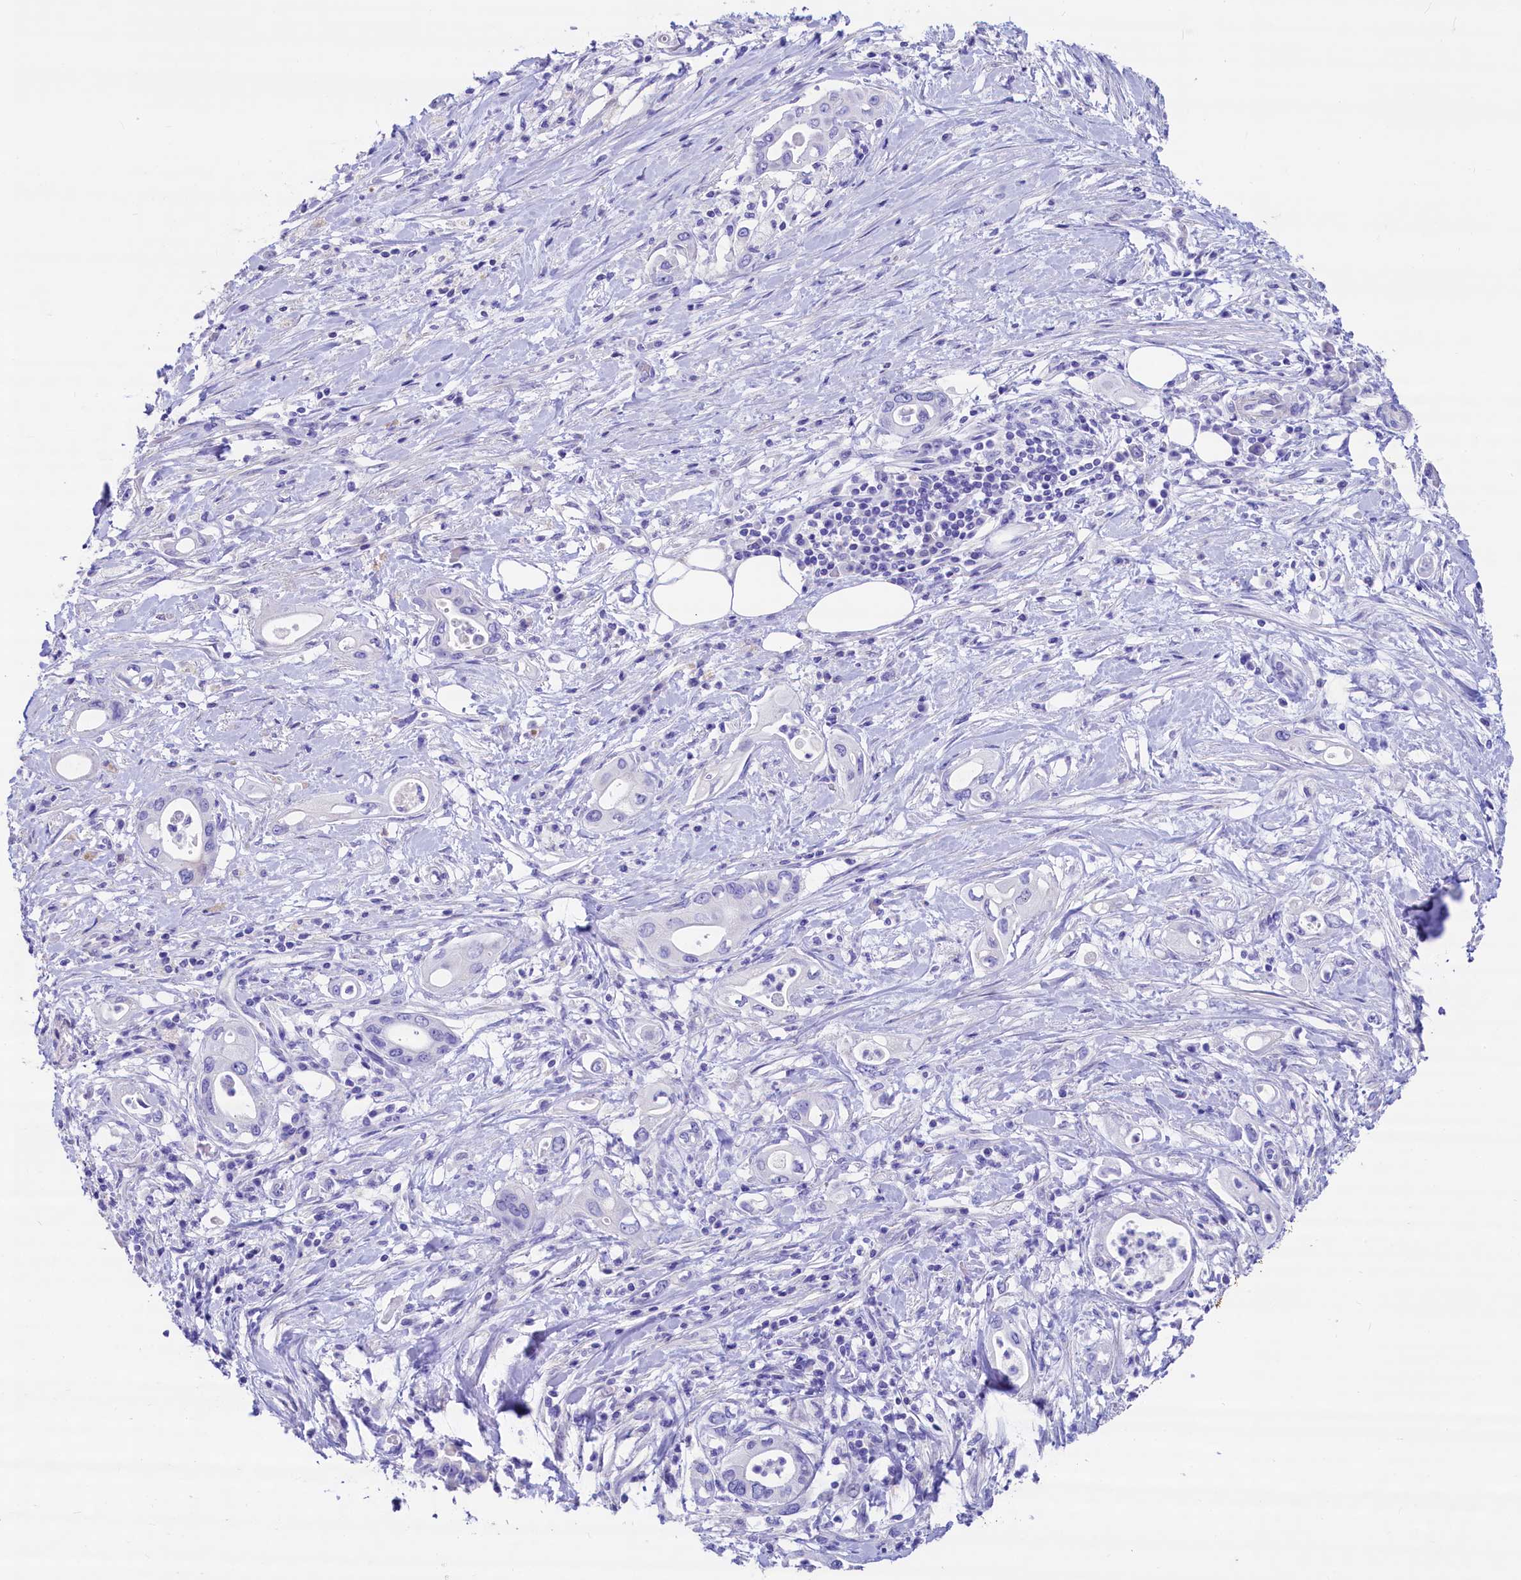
{"staining": {"intensity": "negative", "quantity": "none", "location": "none"}, "tissue": "pancreatic cancer", "cell_type": "Tumor cells", "image_type": "cancer", "snomed": [{"axis": "morphology", "description": "Adenocarcinoma, NOS"}, {"axis": "topography", "description": "Pancreas"}], "caption": "A histopathology image of human pancreatic adenocarcinoma is negative for staining in tumor cells. (Immunohistochemistry, brightfield microscopy, high magnification).", "gene": "RBP3", "patient": {"sex": "female", "age": 77}}